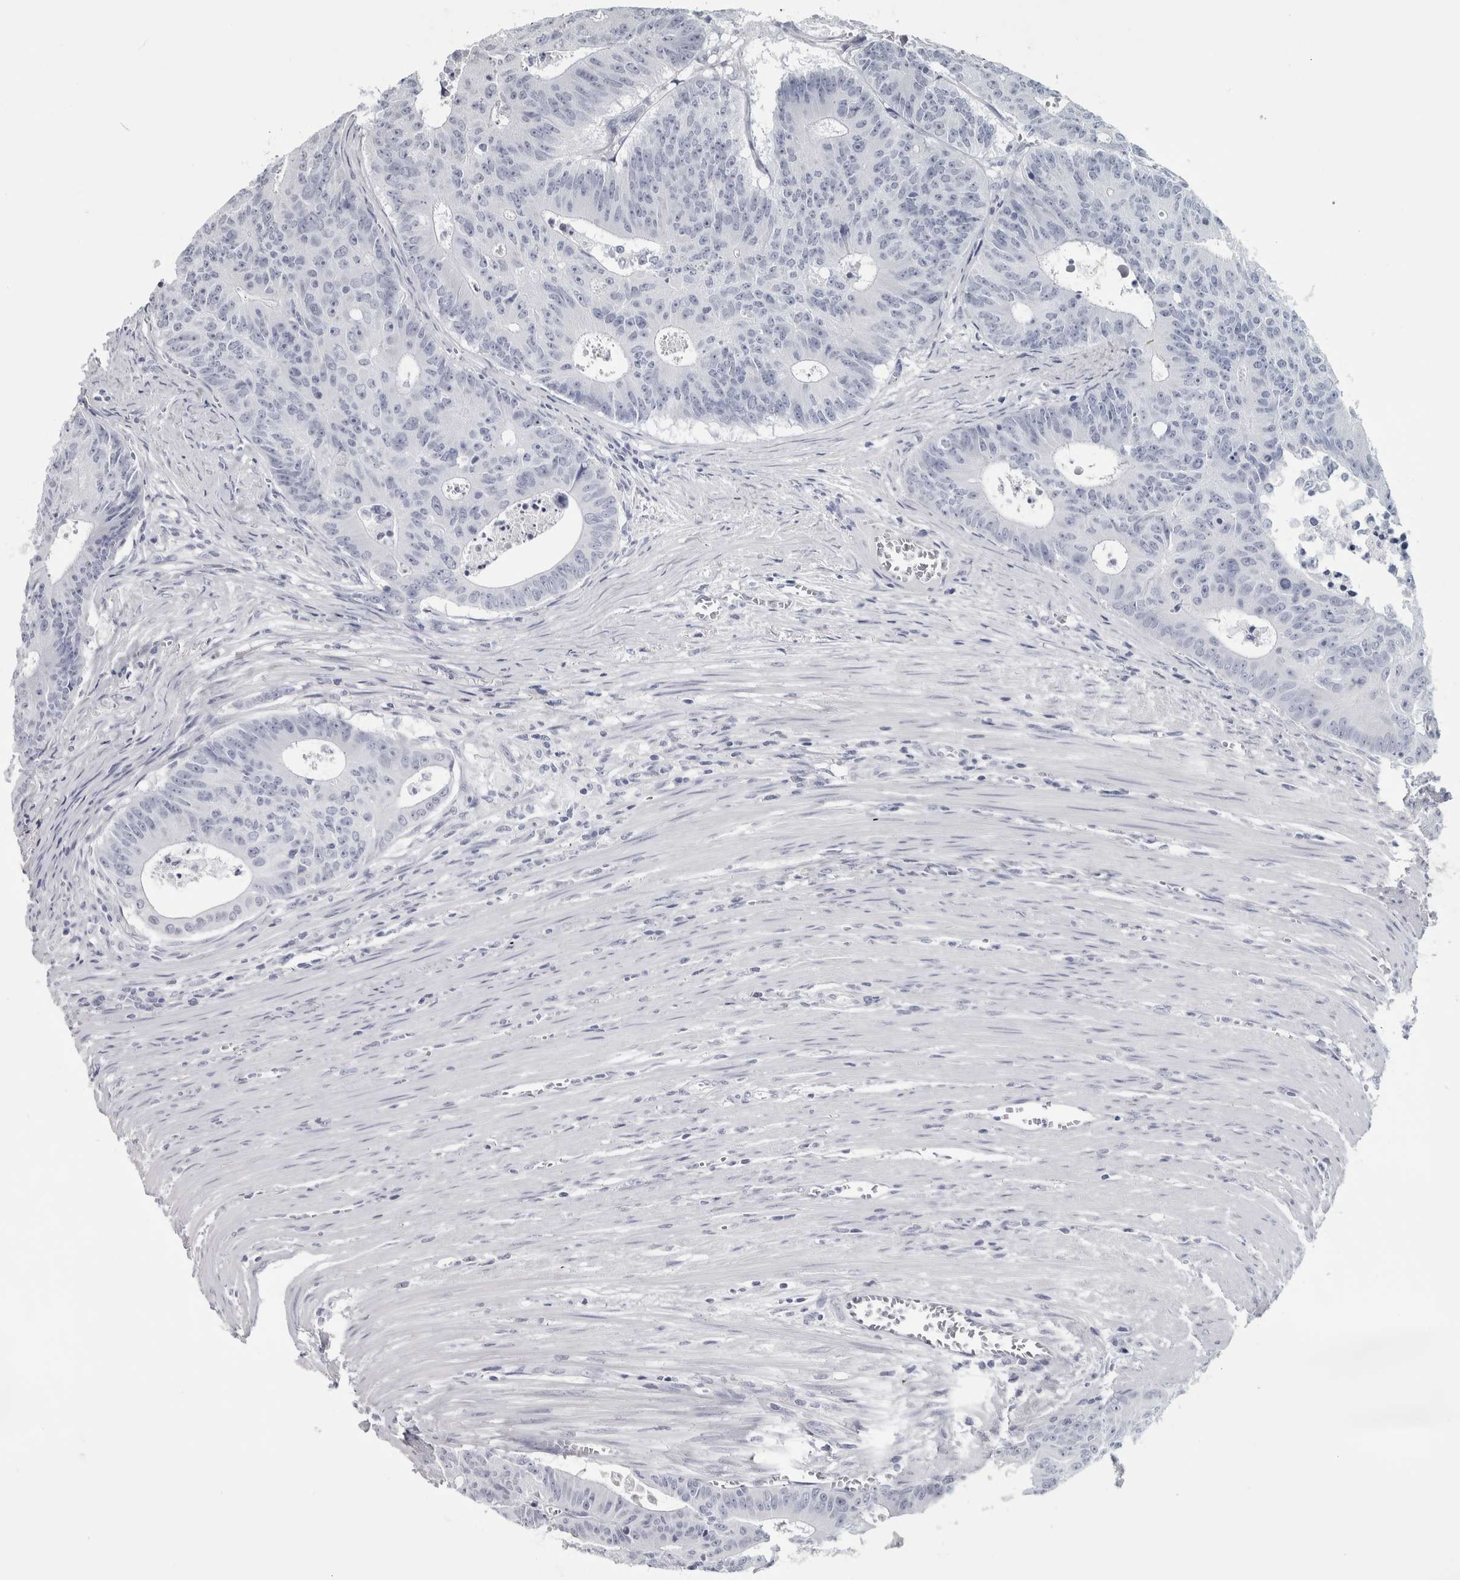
{"staining": {"intensity": "negative", "quantity": "none", "location": "none"}, "tissue": "colorectal cancer", "cell_type": "Tumor cells", "image_type": "cancer", "snomed": [{"axis": "morphology", "description": "Adenocarcinoma, NOS"}, {"axis": "topography", "description": "Colon"}], "caption": "Immunohistochemical staining of human colorectal adenocarcinoma displays no significant expression in tumor cells.", "gene": "NECAB1", "patient": {"sex": "male", "age": 87}}